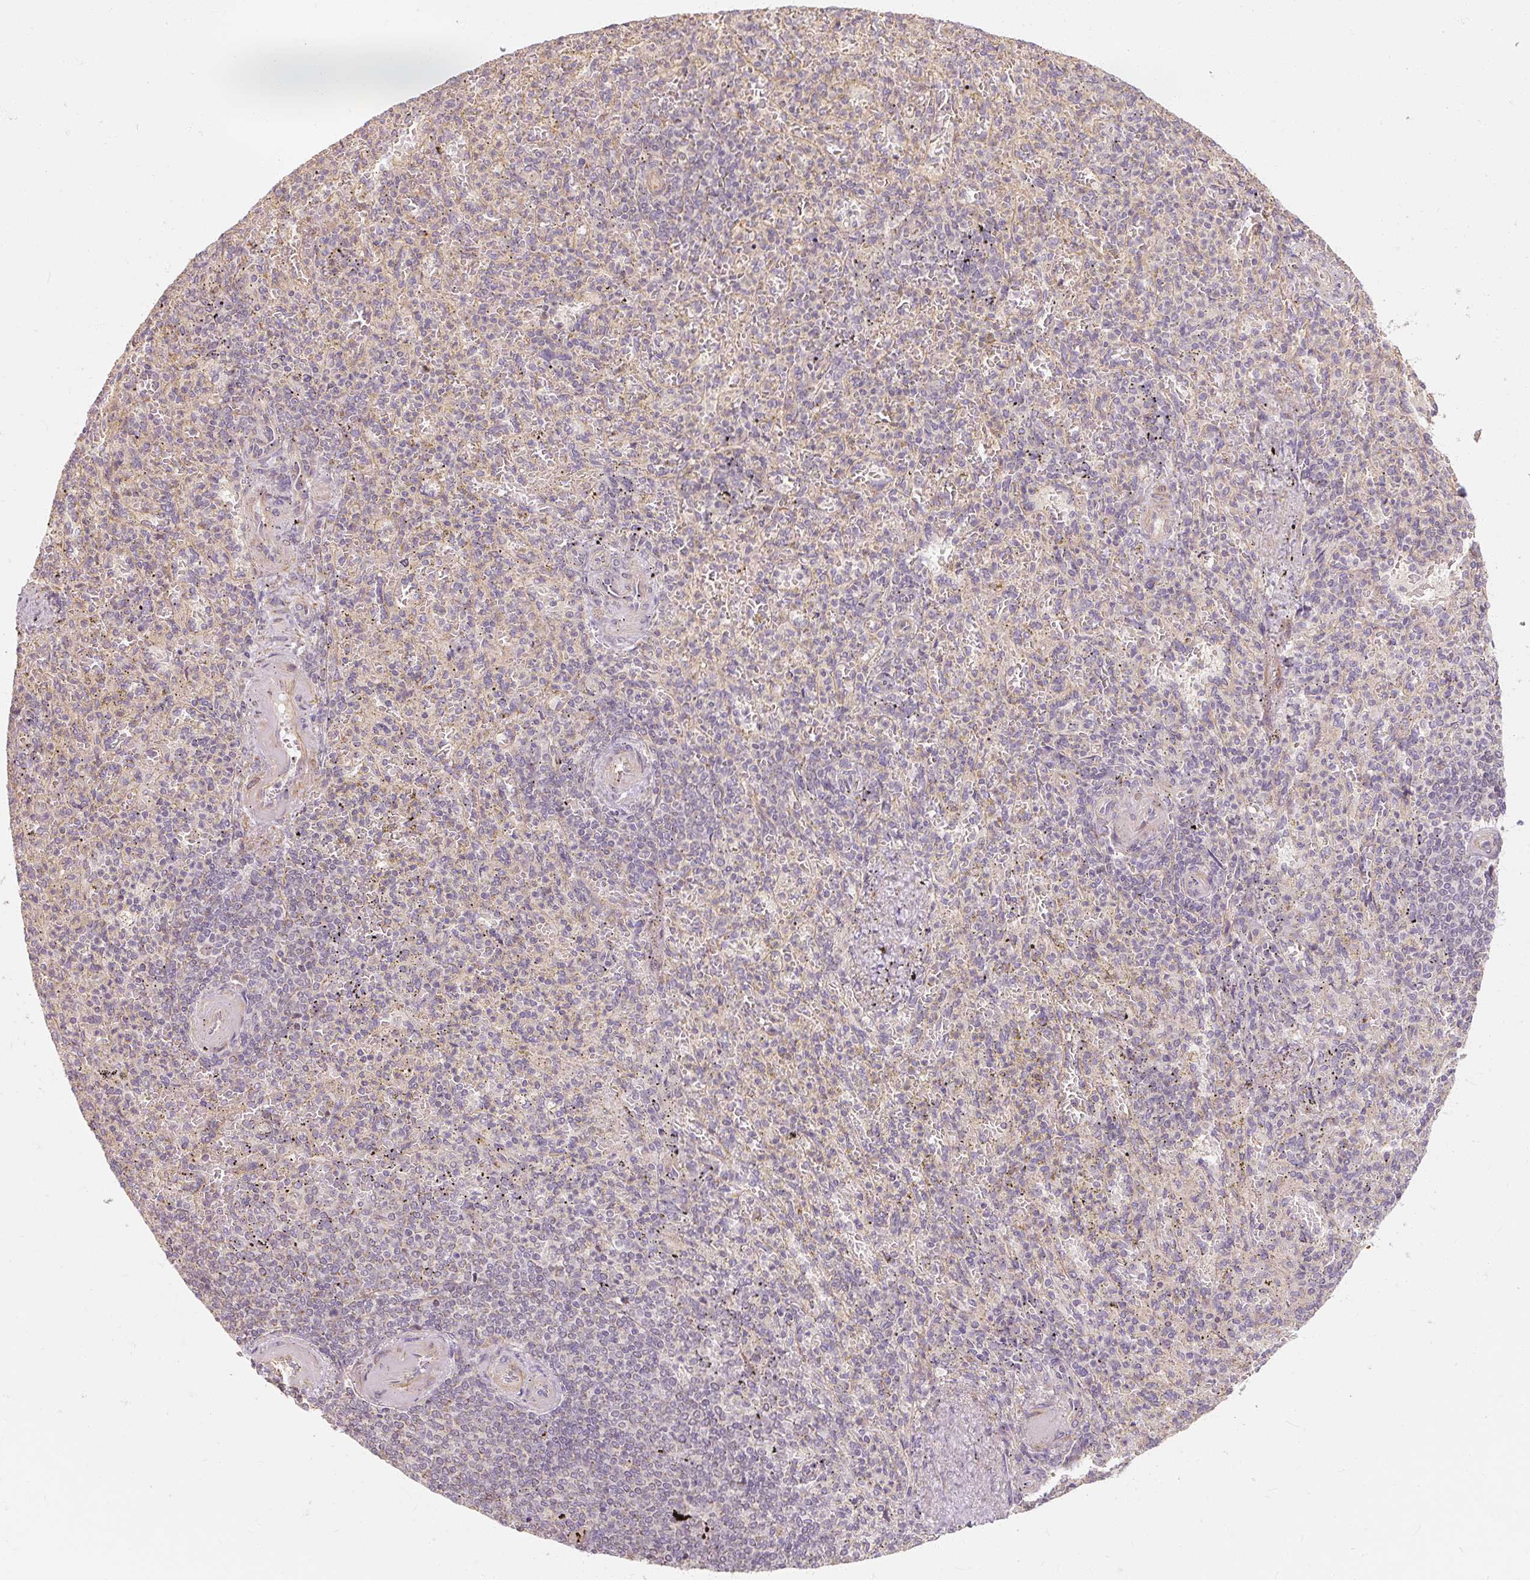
{"staining": {"intensity": "negative", "quantity": "none", "location": "none"}, "tissue": "spleen", "cell_type": "Cells in red pulp", "image_type": "normal", "snomed": [{"axis": "morphology", "description": "Normal tissue, NOS"}, {"axis": "topography", "description": "Spleen"}], "caption": "Spleen was stained to show a protein in brown. There is no significant staining in cells in red pulp. The staining was performed using DAB to visualize the protein expression in brown, while the nuclei were stained in blue with hematoxylin (Magnification: 20x).", "gene": "RB1CC1", "patient": {"sex": "female", "age": 74}}